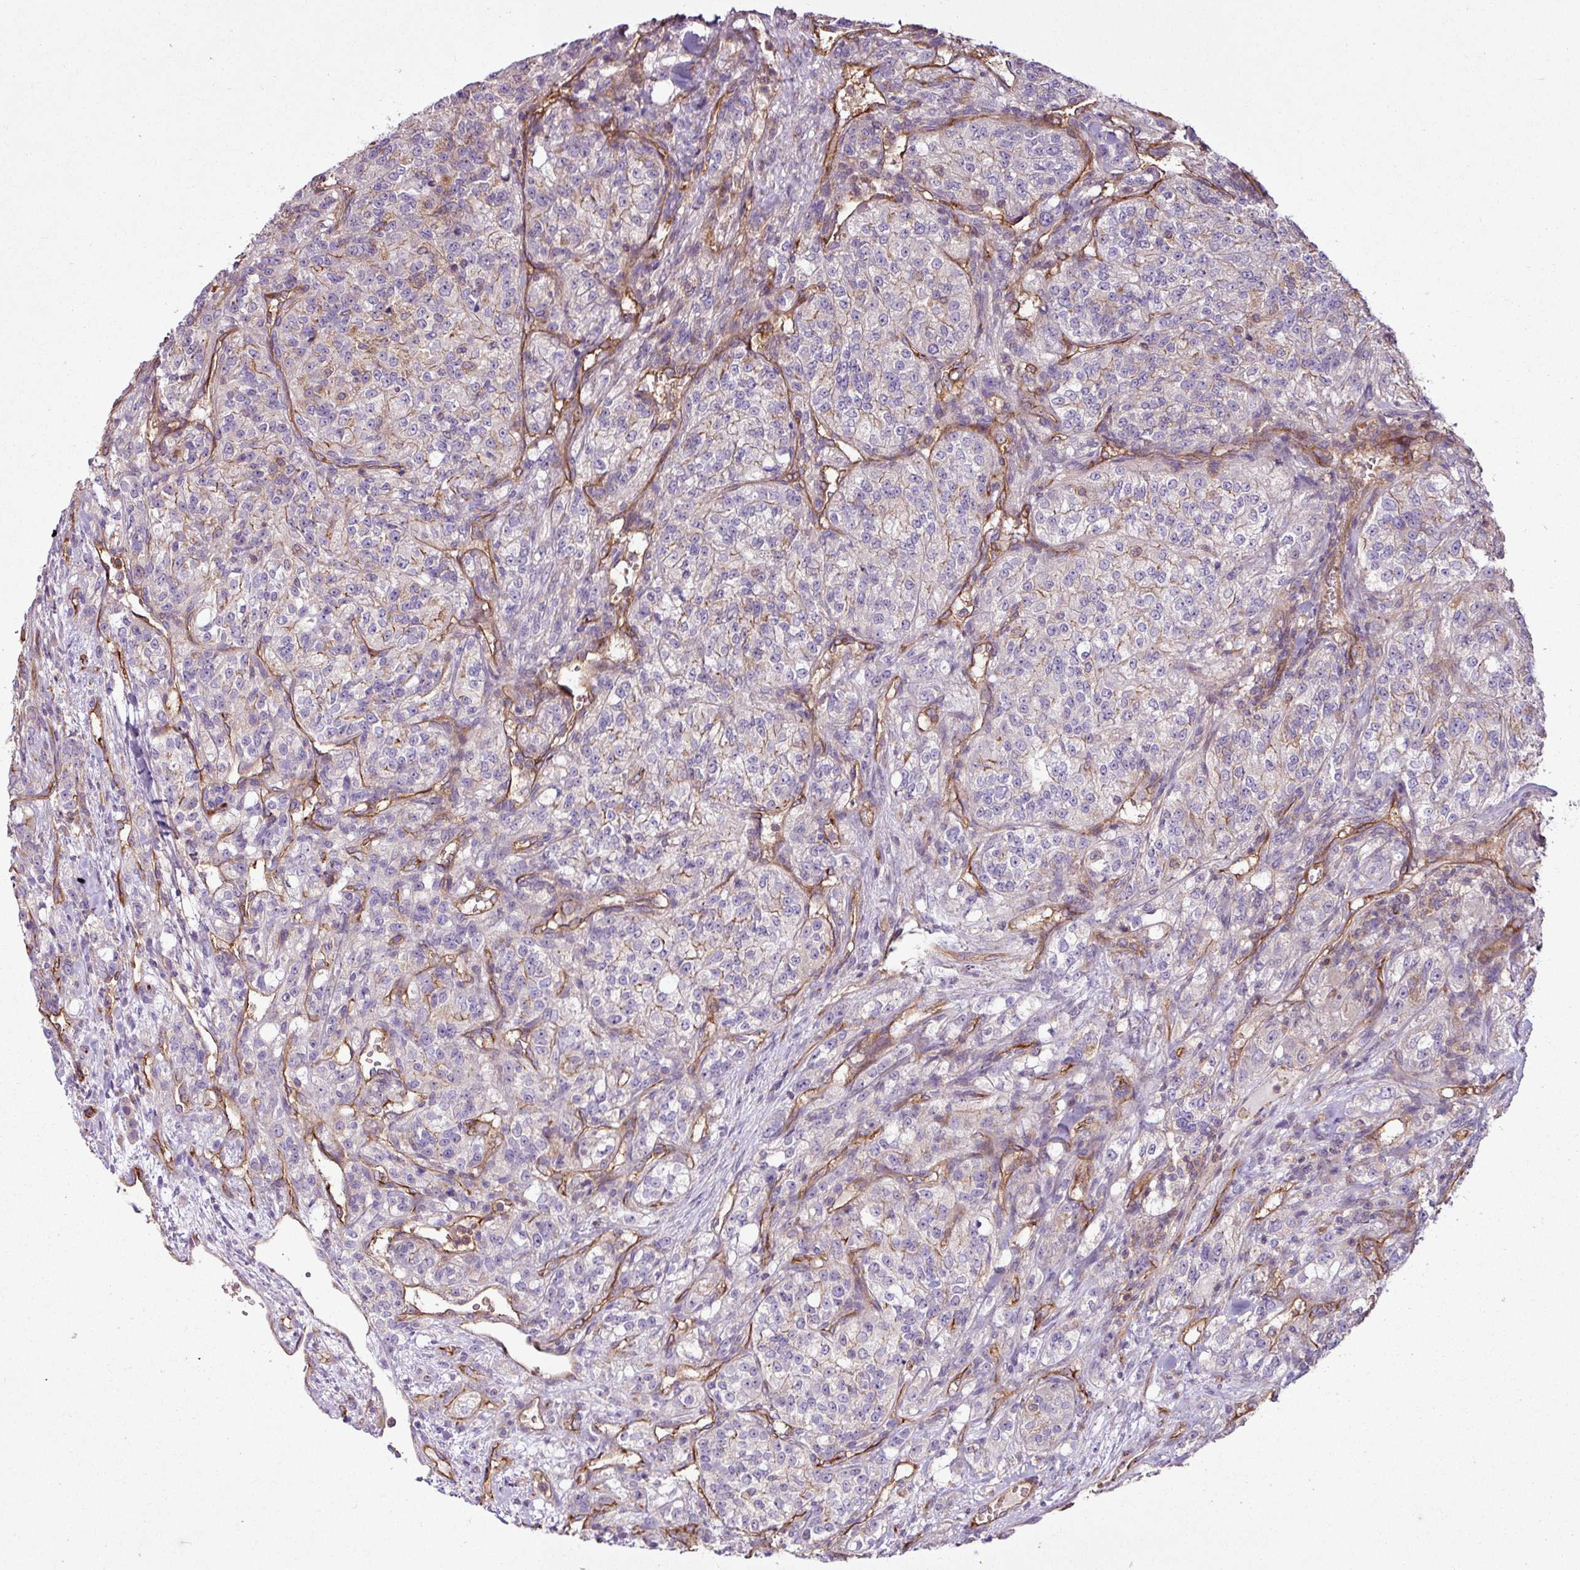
{"staining": {"intensity": "negative", "quantity": "none", "location": "none"}, "tissue": "renal cancer", "cell_type": "Tumor cells", "image_type": "cancer", "snomed": [{"axis": "morphology", "description": "Adenocarcinoma, NOS"}, {"axis": "topography", "description": "Kidney"}], "caption": "Renal cancer (adenocarcinoma) was stained to show a protein in brown. There is no significant expression in tumor cells. The staining is performed using DAB (3,3'-diaminobenzidine) brown chromogen with nuclei counter-stained in using hematoxylin.", "gene": "ZNF106", "patient": {"sex": "female", "age": 63}}